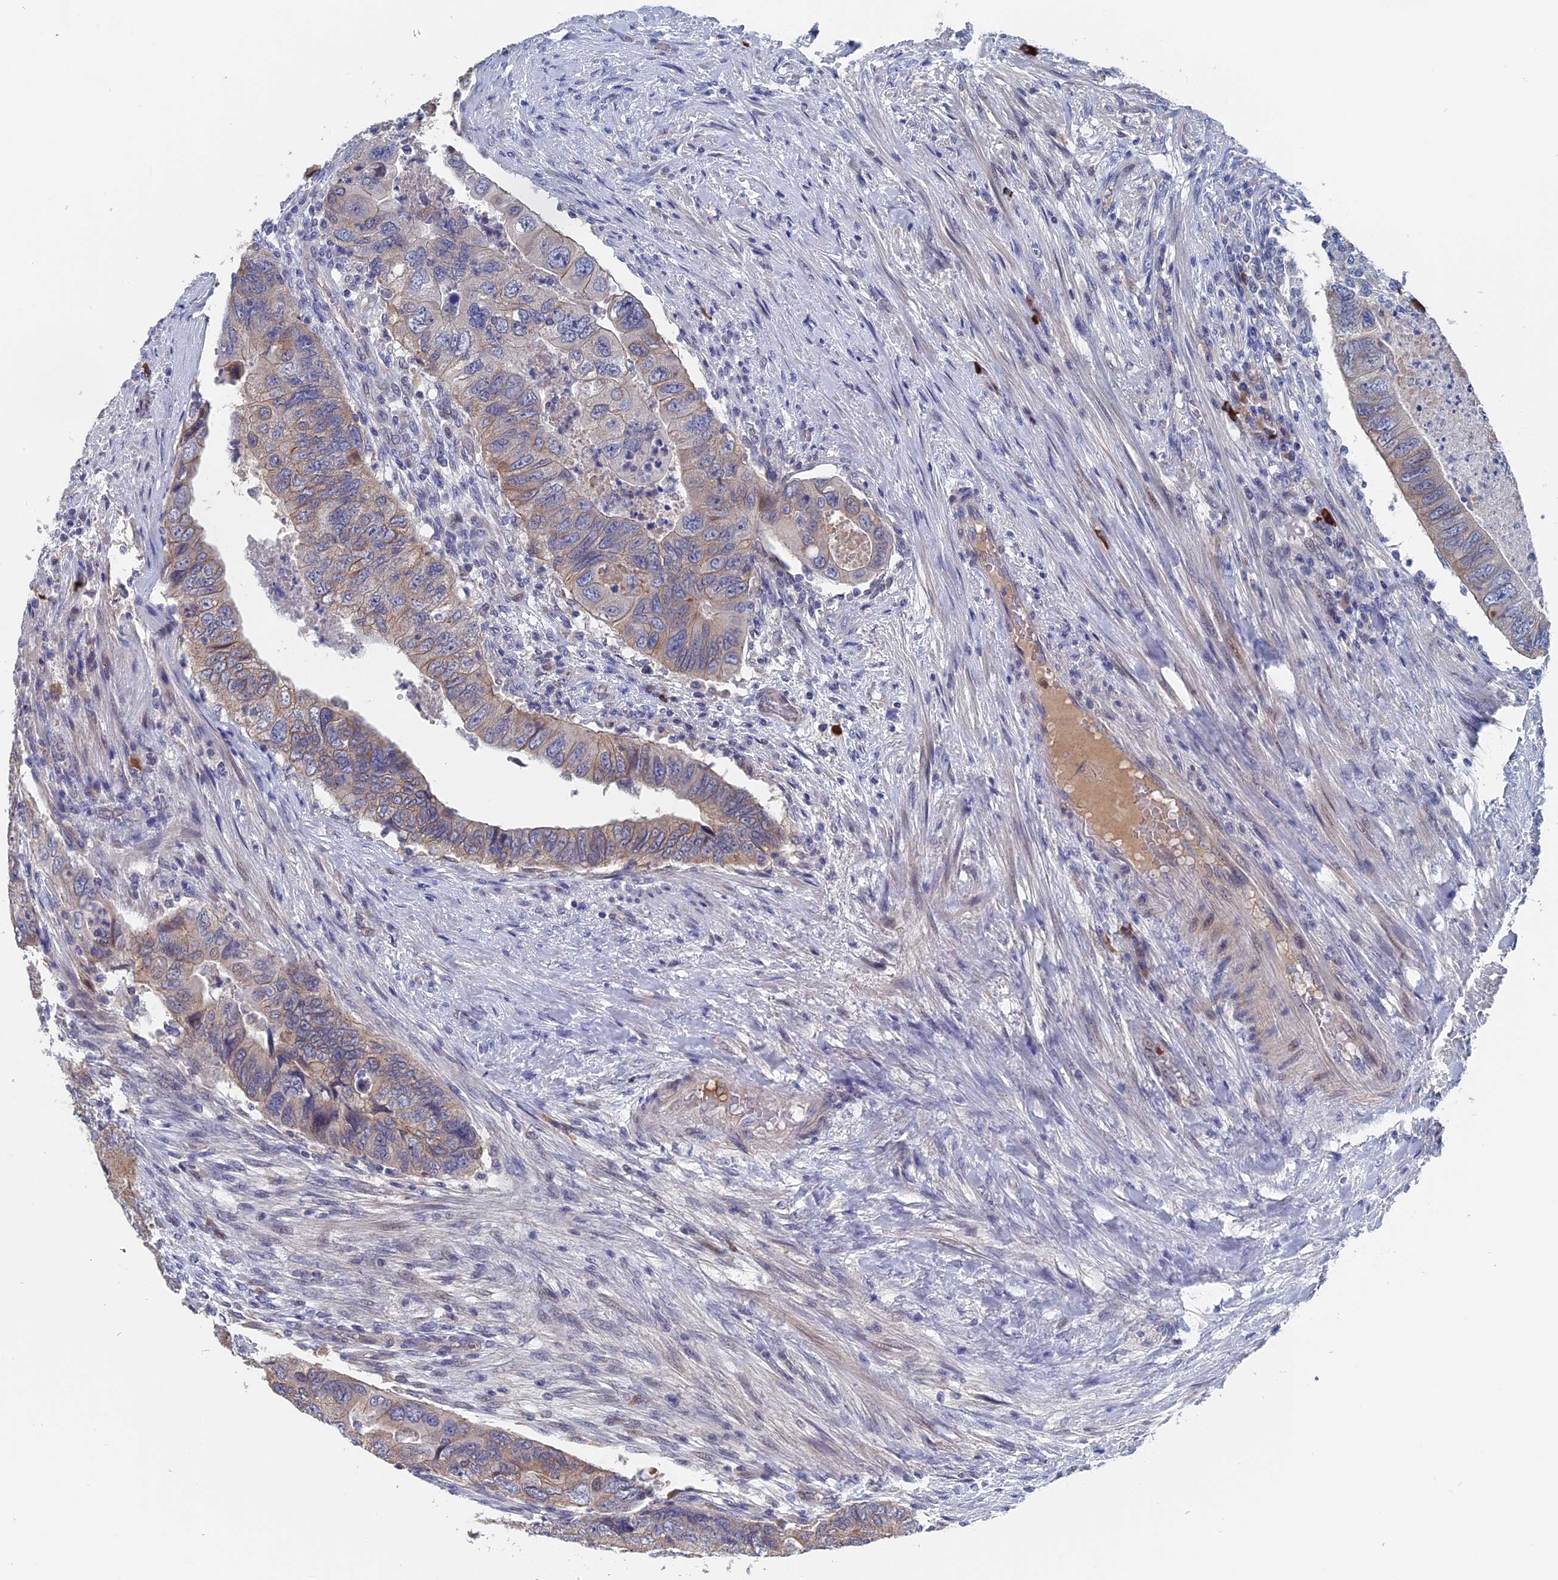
{"staining": {"intensity": "weak", "quantity": "<25%", "location": "cytoplasmic/membranous"}, "tissue": "colorectal cancer", "cell_type": "Tumor cells", "image_type": "cancer", "snomed": [{"axis": "morphology", "description": "Adenocarcinoma, NOS"}, {"axis": "topography", "description": "Rectum"}], "caption": "The histopathology image shows no staining of tumor cells in colorectal adenocarcinoma.", "gene": "SLC33A1", "patient": {"sex": "male", "age": 63}}